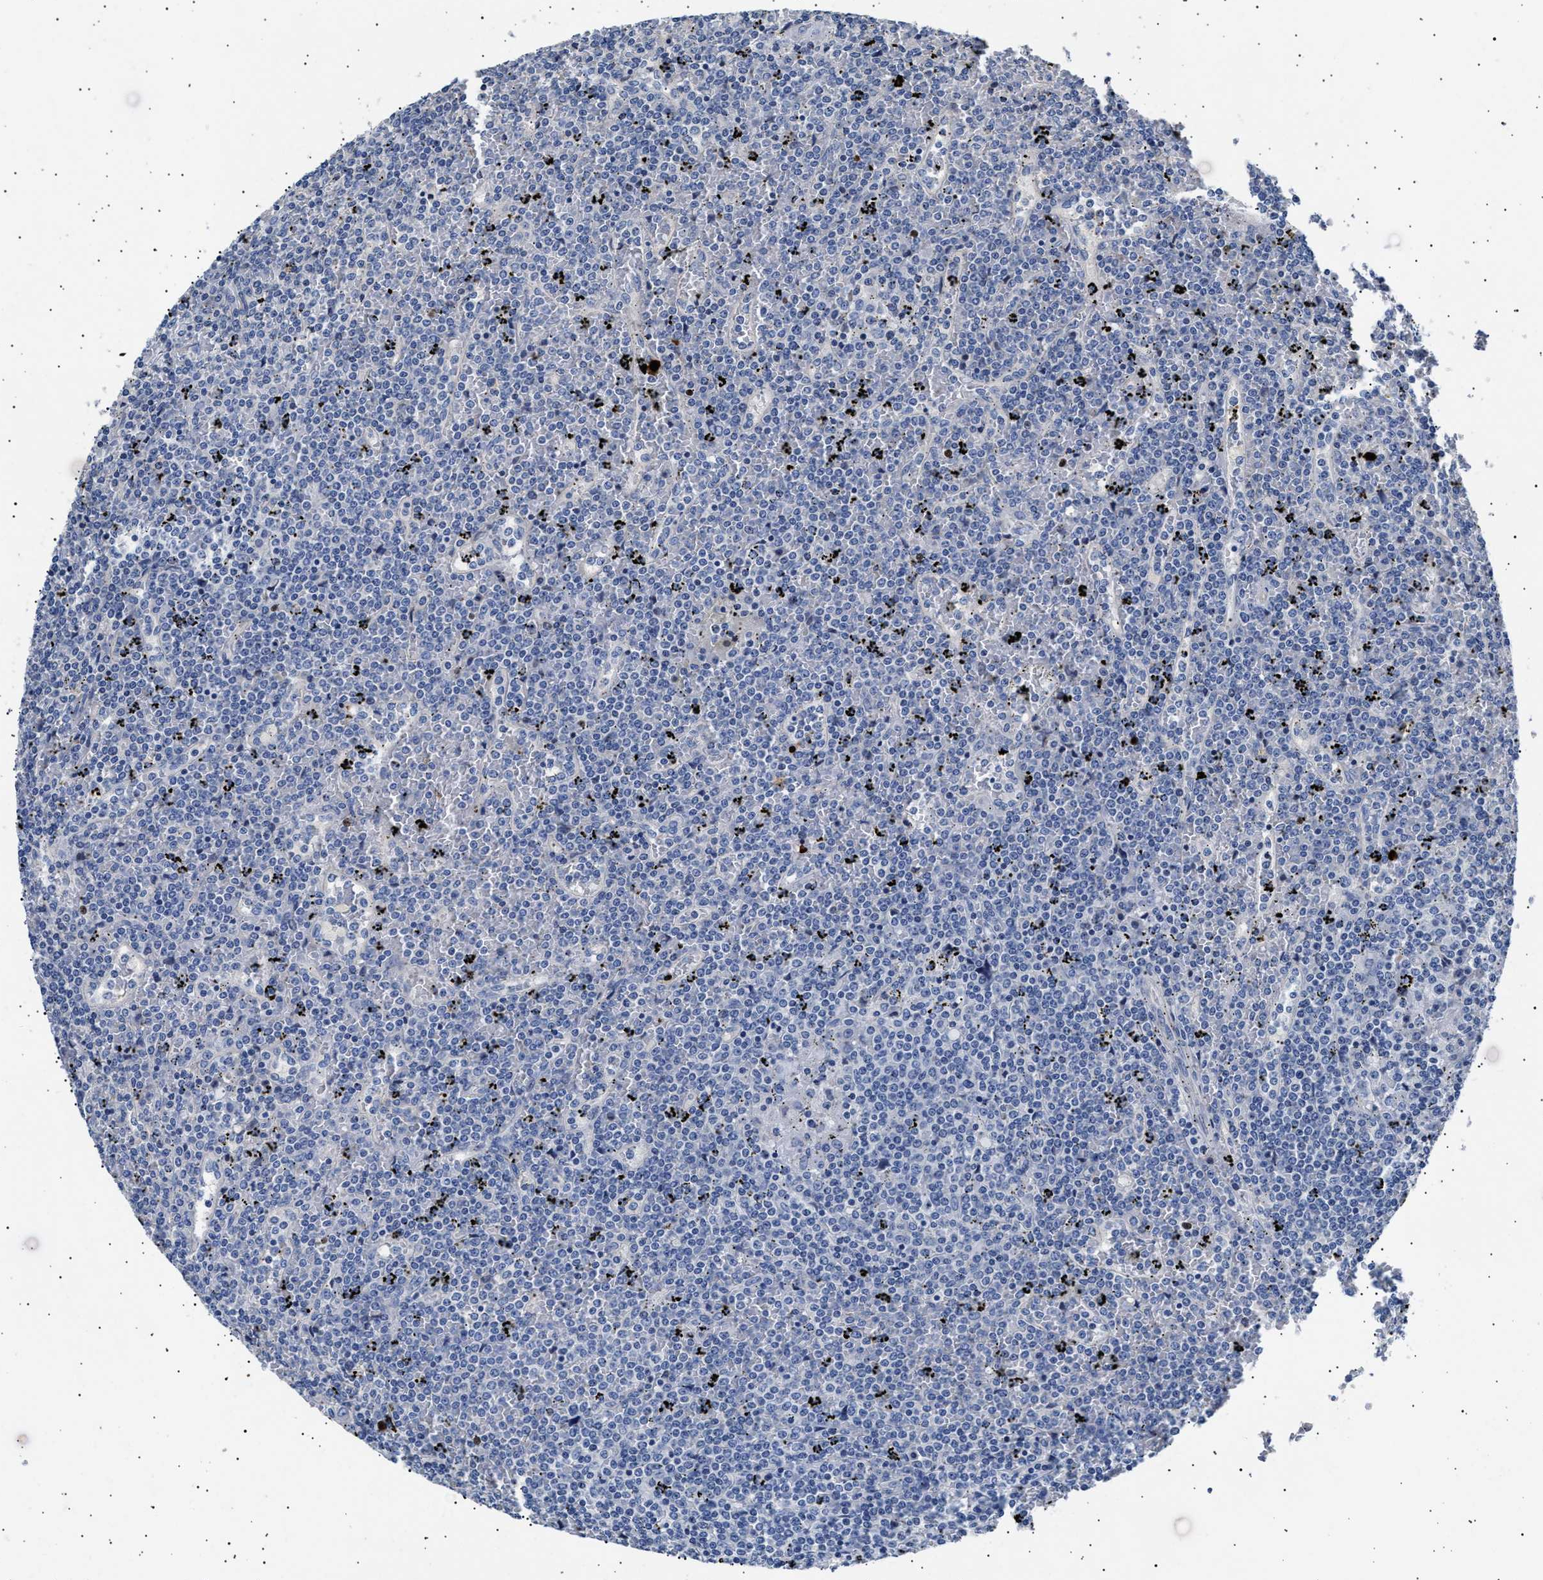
{"staining": {"intensity": "negative", "quantity": "none", "location": "none"}, "tissue": "lymphoma", "cell_type": "Tumor cells", "image_type": "cancer", "snomed": [{"axis": "morphology", "description": "Malignant lymphoma, non-Hodgkin's type, Low grade"}, {"axis": "topography", "description": "Spleen"}], "caption": "Lymphoma stained for a protein using immunohistochemistry shows no staining tumor cells.", "gene": "HEMGN", "patient": {"sex": "female", "age": 19}}